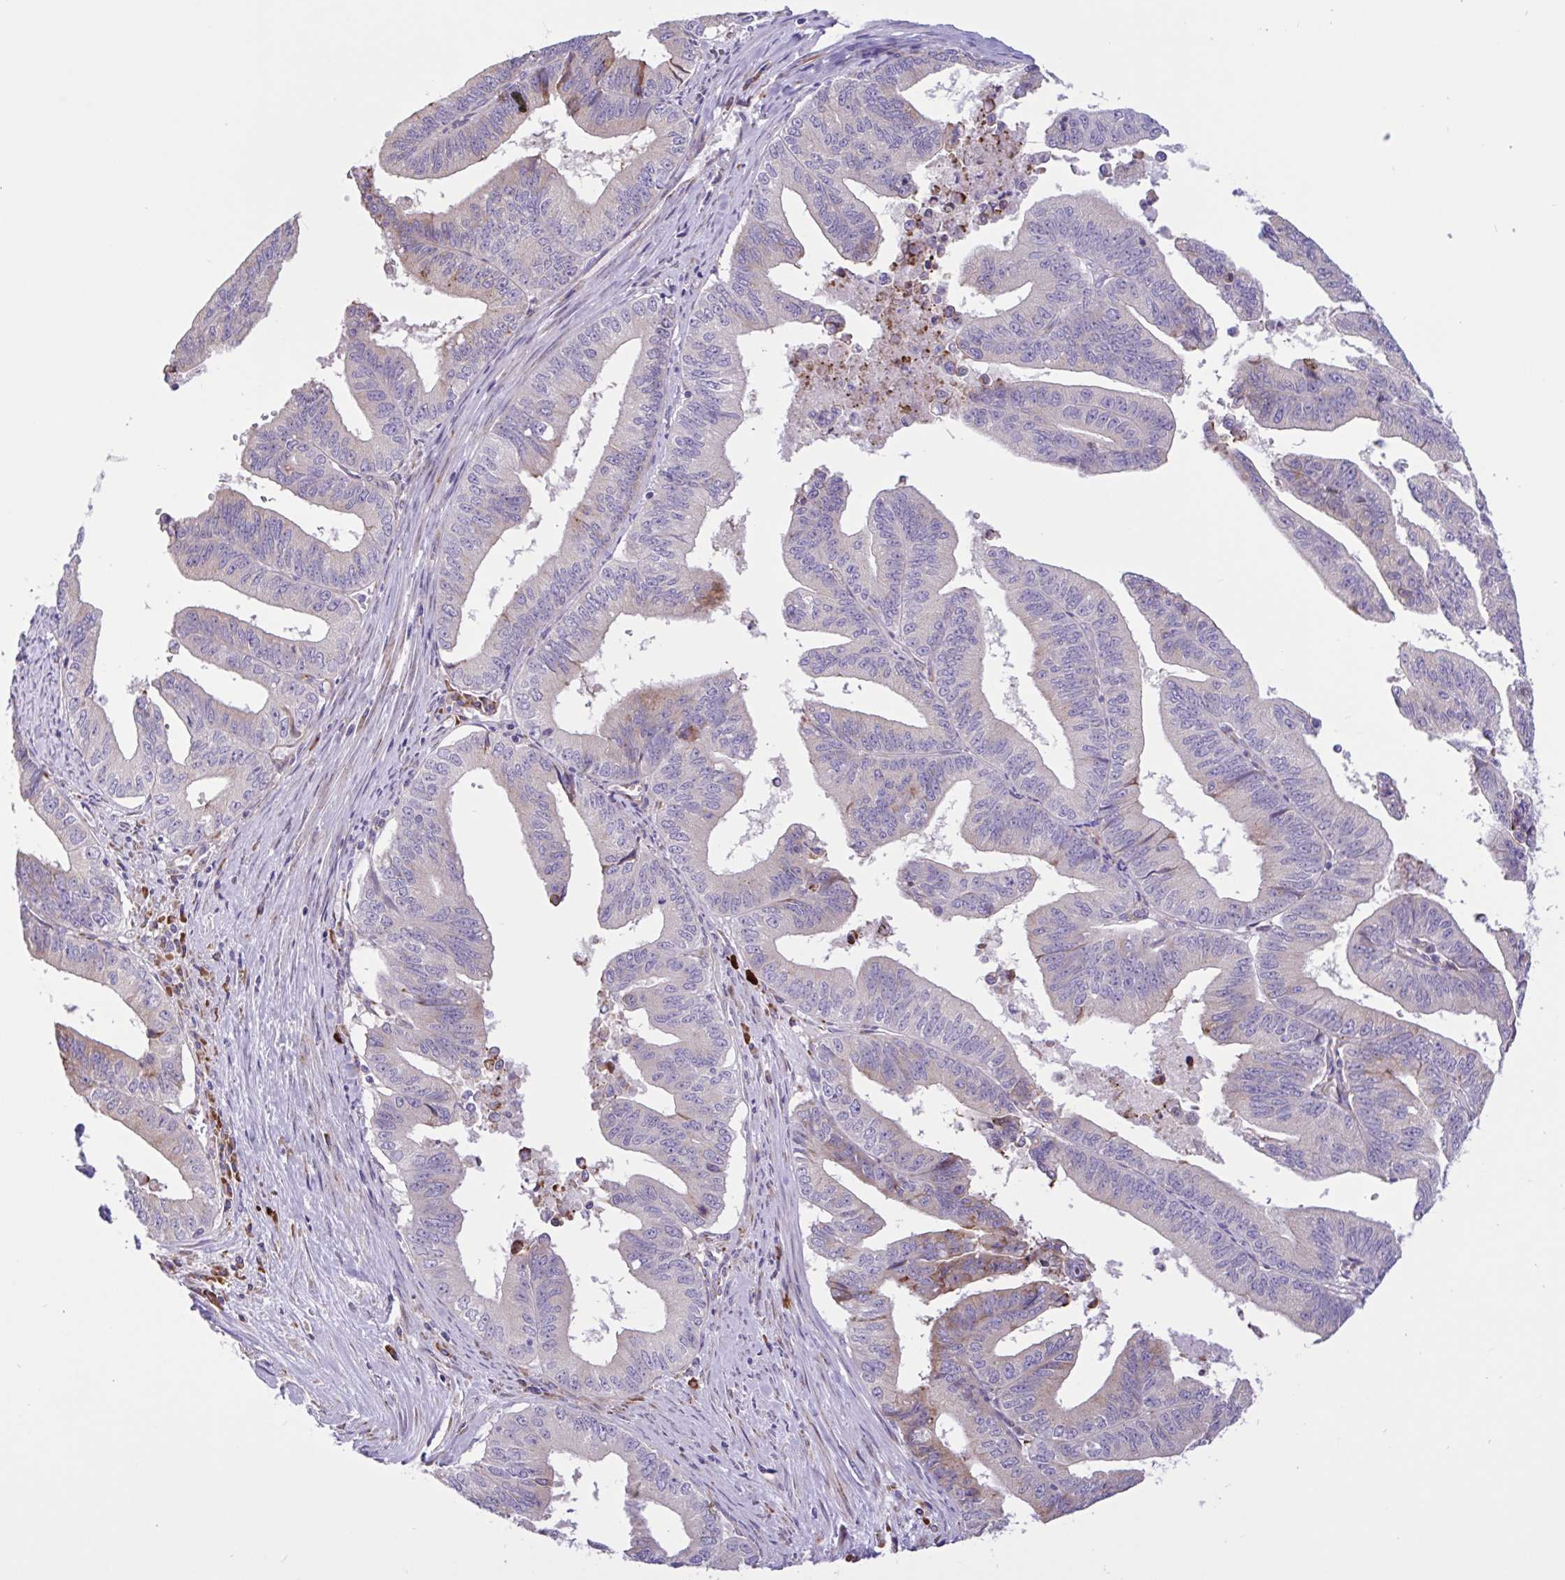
{"staining": {"intensity": "weak", "quantity": "<25%", "location": "cytoplasmic/membranous"}, "tissue": "endometrial cancer", "cell_type": "Tumor cells", "image_type": "cancer", "snomed": [{"axis": "morphology", "description": "Adenocarcinoma, NOS"}, {"axis": "topography", "description": "Endometrium"}], "caption": "Adenocarcinoma (endometrial) was stained to show a protein in brown. There is no significant positivity in tumor cells. (Immunohistochemistry (ihc), brightfield microscopy, high magnification).", "gene": "DSC3", "patient": {"sex": "female", "age": 65}}